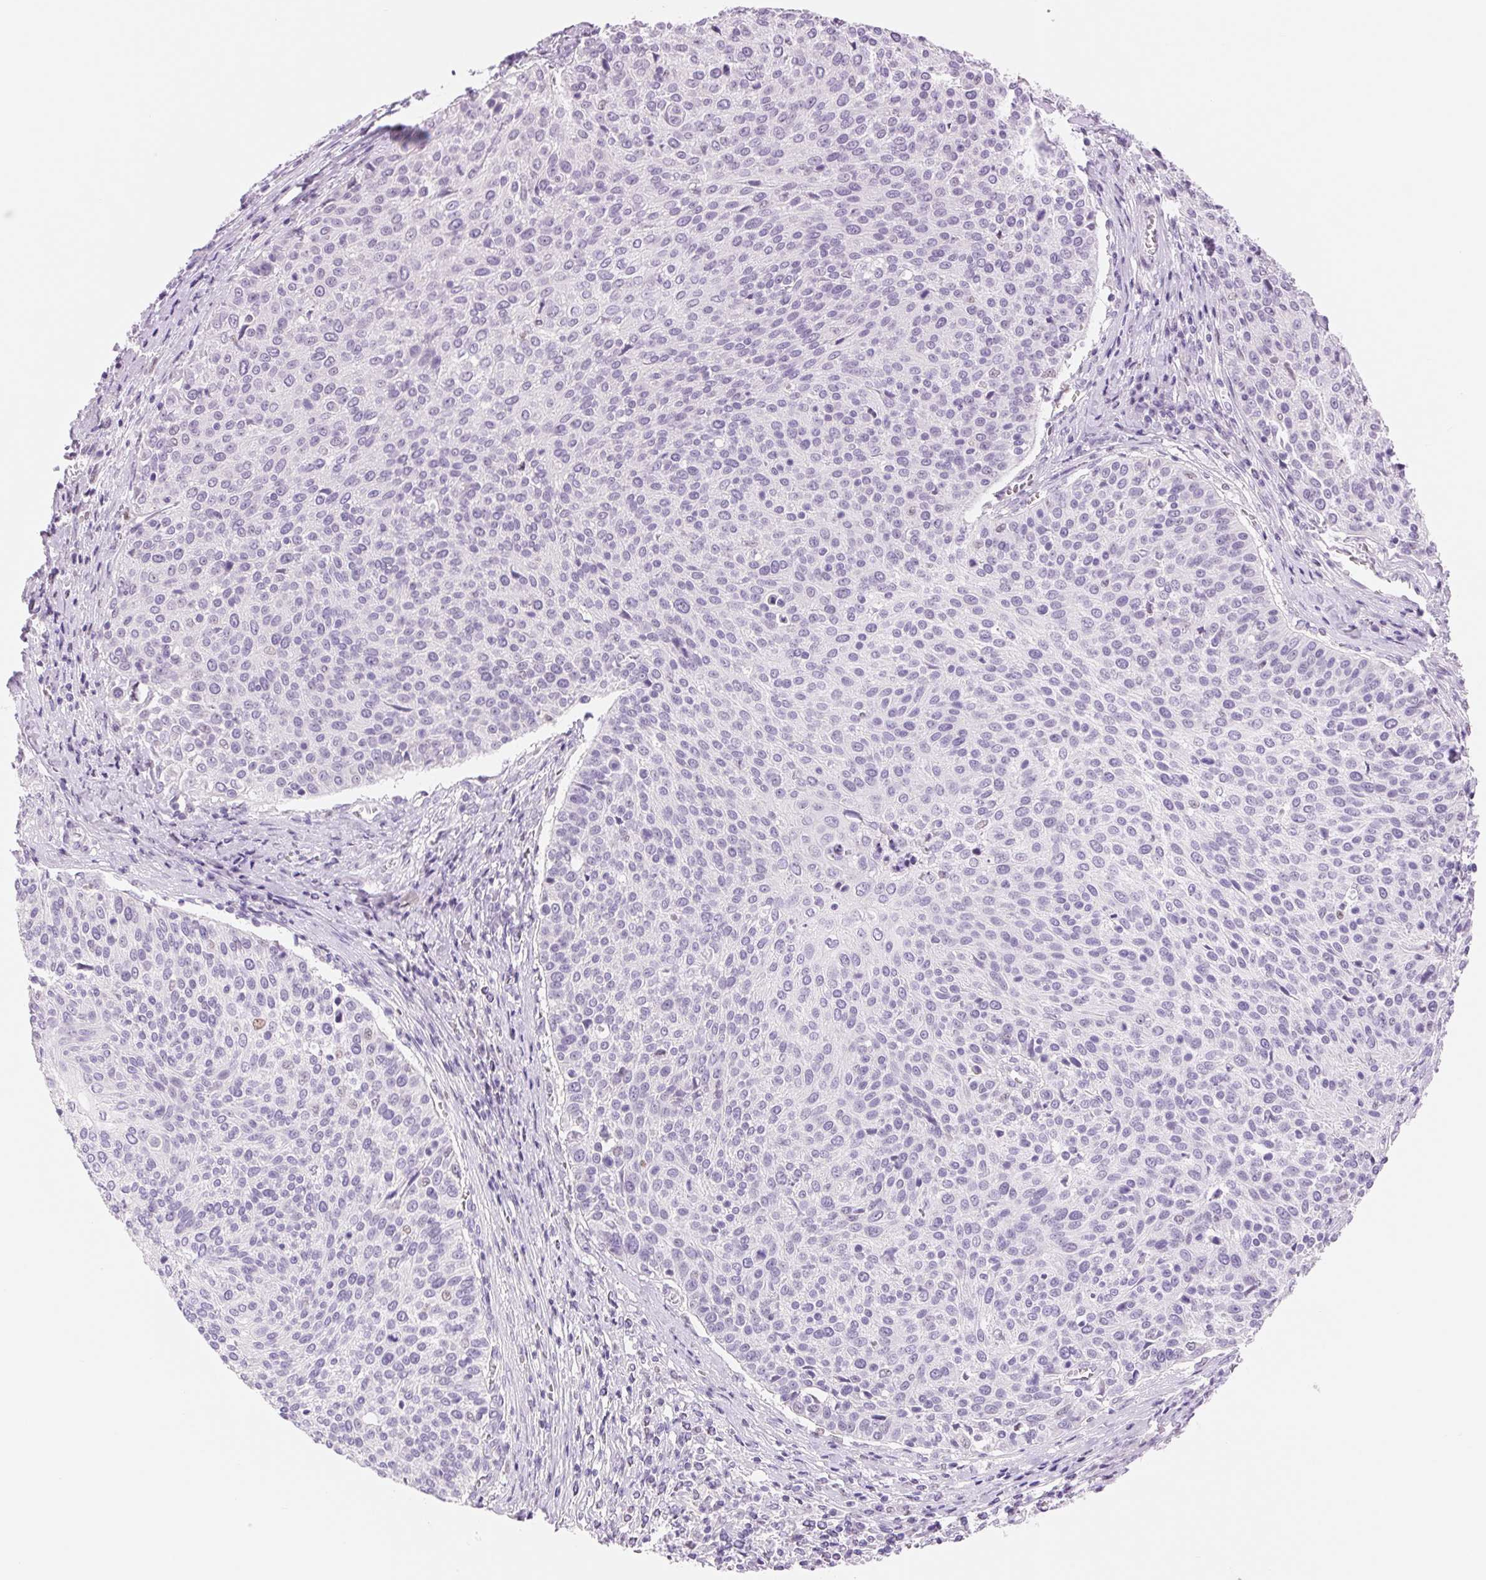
{"staining": {"intensity": "negative", "quantity": "none", "location": "none"}, "tissue": "cervical cancer", "cell_type": "Tumor cells", "image_type": "cancer", "snomed": [{"axis": "morphology", "description": "Squamous cell carcinoma, NOS"}, {"axis": "topography", "description": "Cervix"}], "caption": "Cervical squamous cell carcinoma stained for a protein using immunohistochemistry displays no positivity tumor cells.", "gene": "ASGR2", "patient": {"sex": "female", "age": 31}}